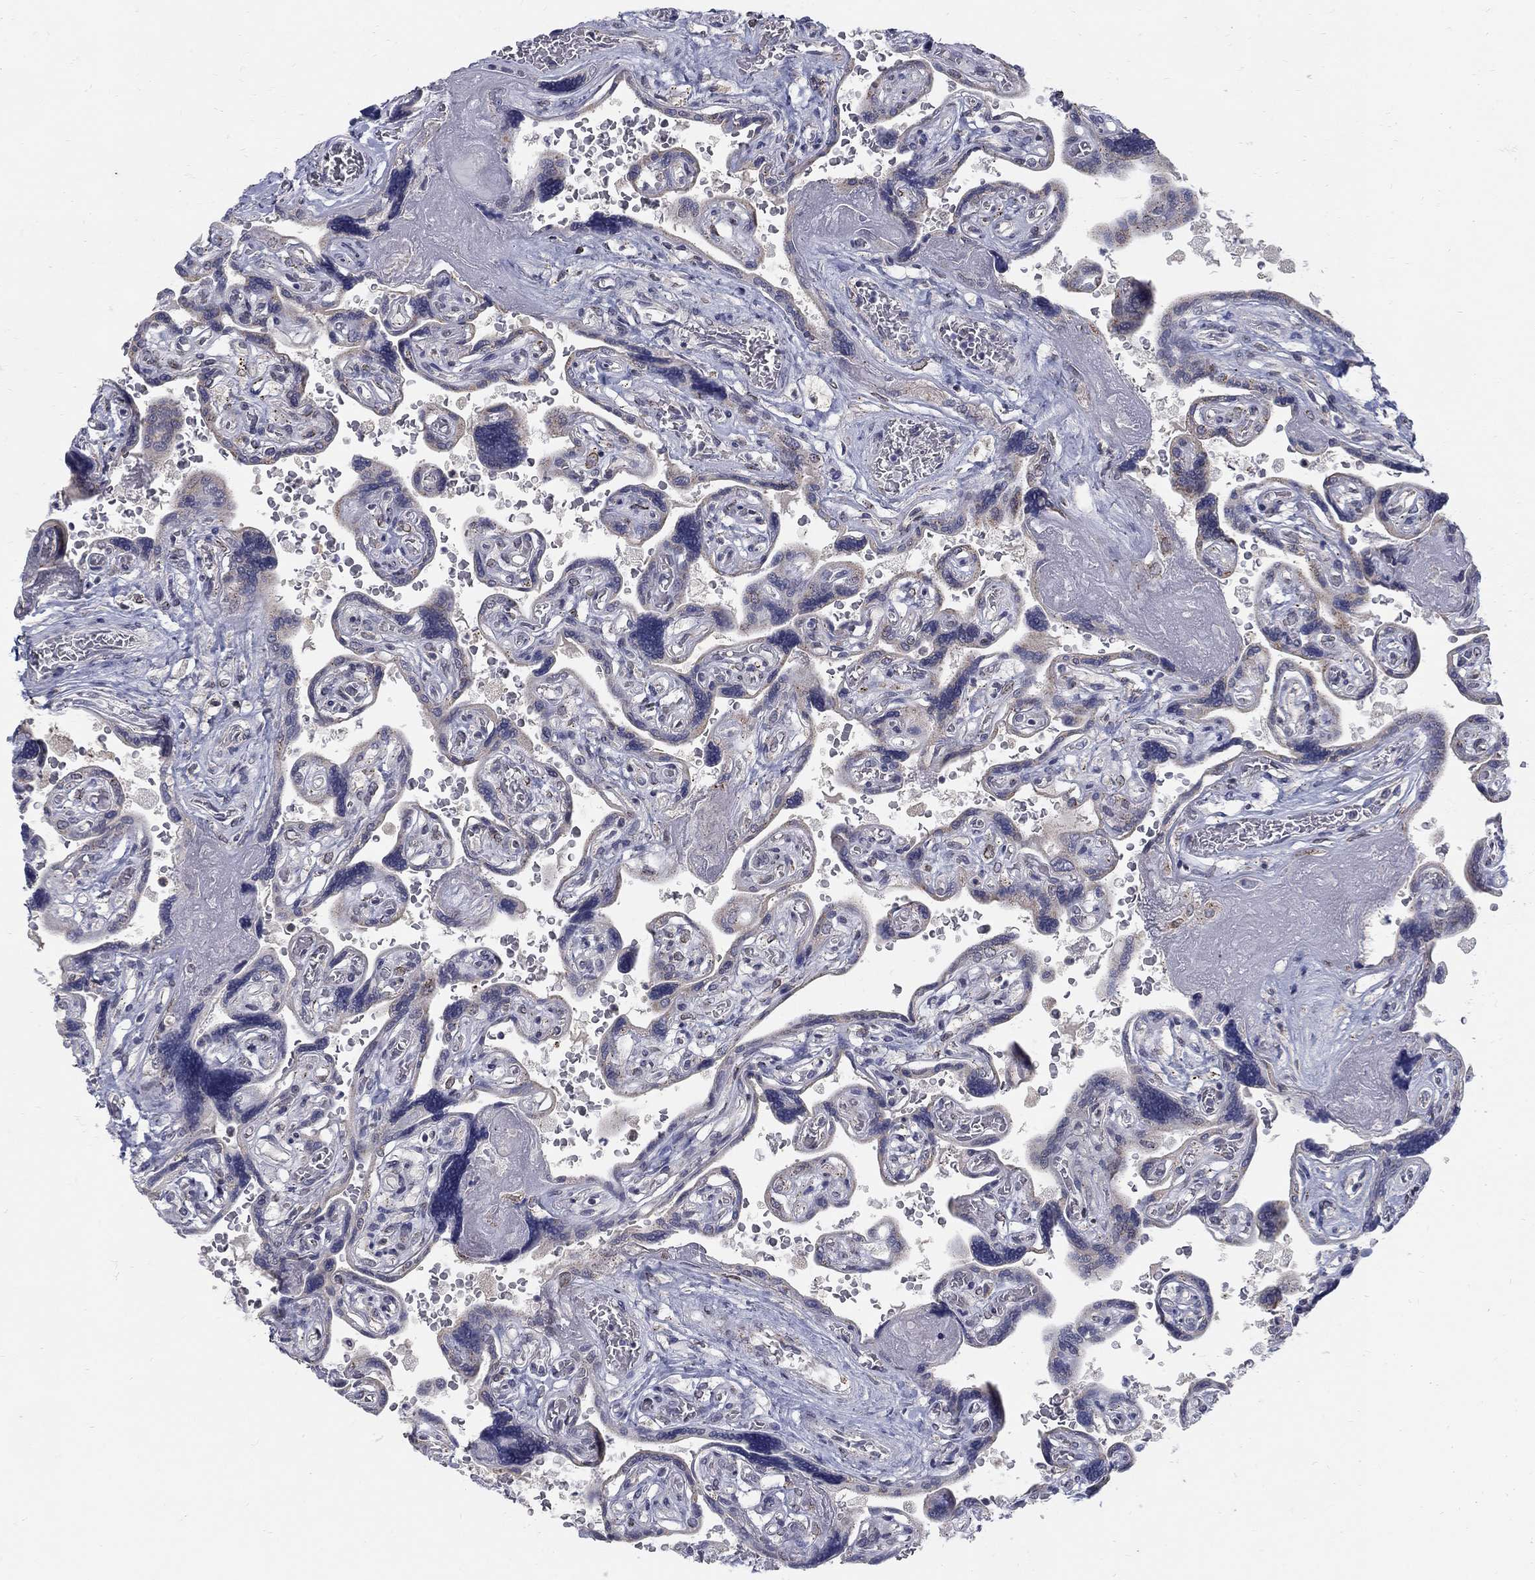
{"staining": {"intensity": "strong", "quantity": "<25%", "location": "cytoplasmic/membranous"}, "tissue": "placenta", "cell_type": "Decidual cells", "image_type": "normal", "snomed": [{"axis": "morphology", "description": "Normal tissue, NOS"}, {"axis": "topography", "description": "Placenta"}], "caption": "Approximately <25% of decidual cells in unremarkable human placenta show strong cytoplasmic/membranous protein staining as visualized by brown immunohistochemical staining.", "gene": "PANK3", "patient": {"sex": "female", "age": 32}}